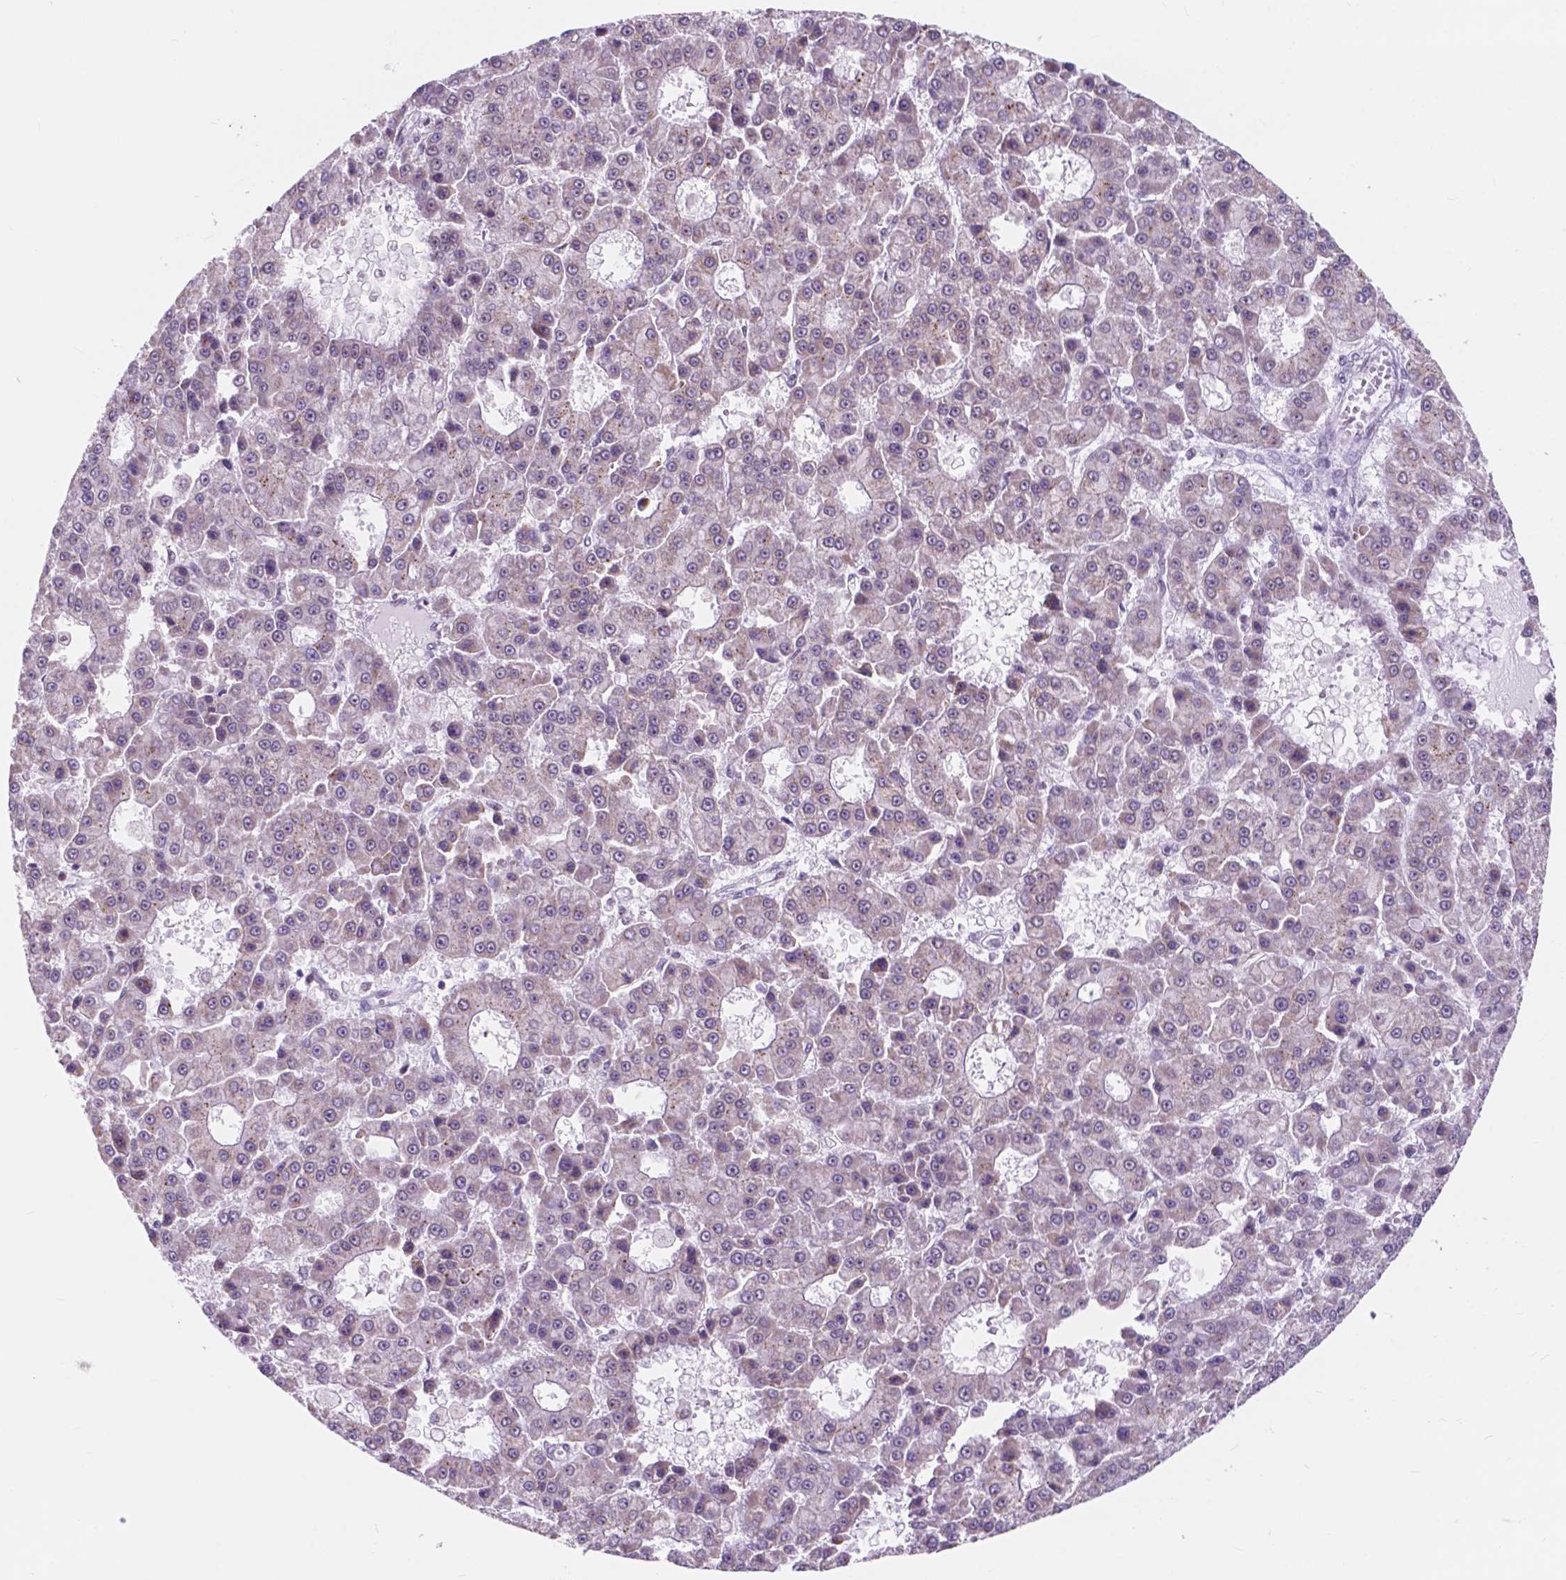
{"staining": {"intensity": "negative", "quantity": "none", "location": "none"}, "tissue": "liver cancer", "cell_type": "Tumor cells", "image_type": "cancer", "snomed": [{"axis": "morphology", "description": "Carcinoma, Hepatocellular, NOS"}, {"axis": "topography", "description": "Liver"}], "caption": "Micrograph shows no protein staining in tumor cells of liver cancer tissue.", "gene": "BCAS2", "patient": {"sex": "male", "age": 70}}